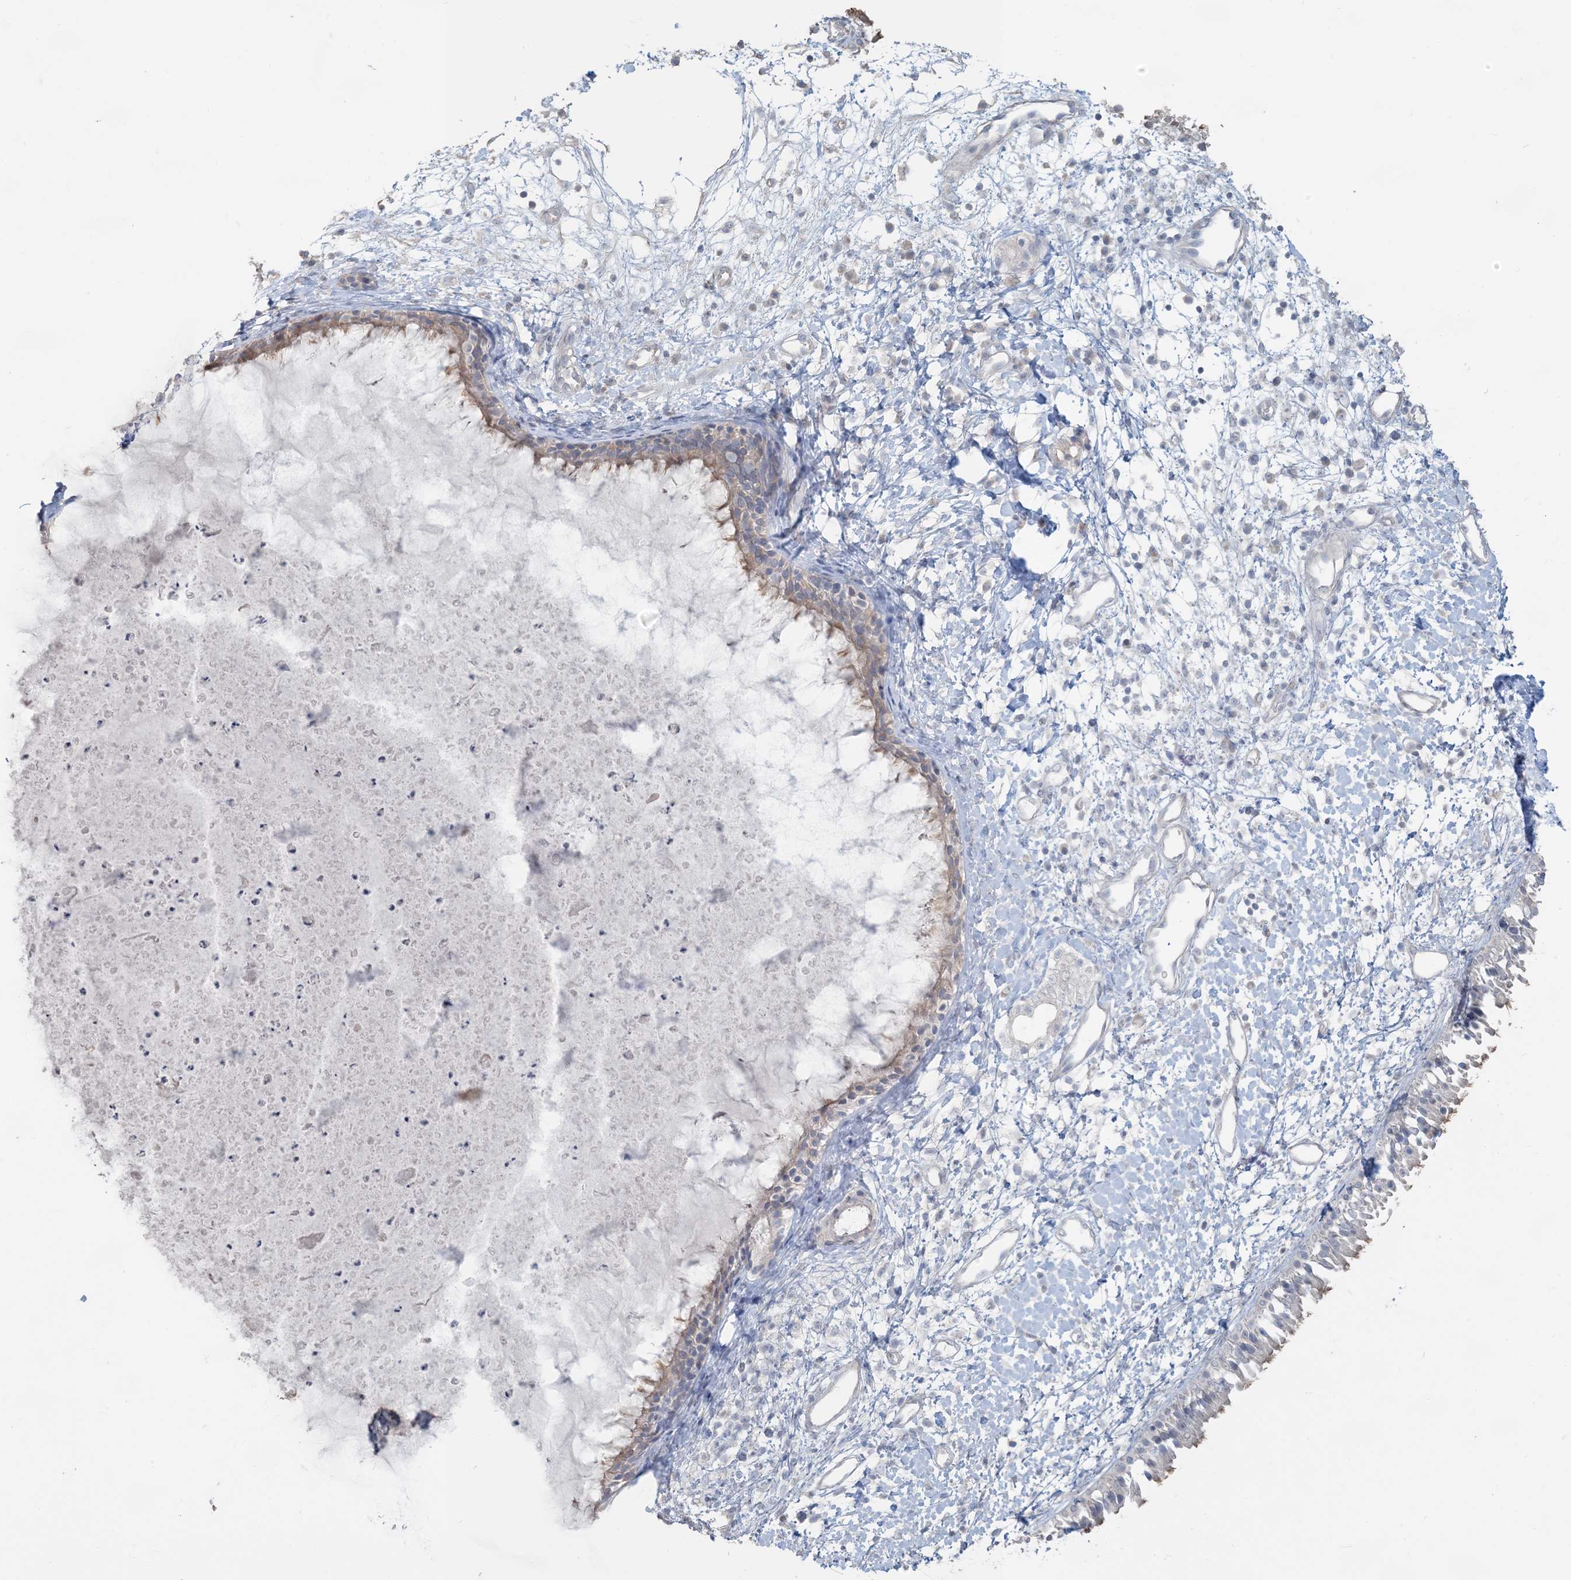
{"staining": {"intensity": "weak", "quantity": "25%-75%", "location": "cytoplasmic/membranous"}, "tissue": "nasopharynx", "cell_type": "Respiratory epithelial cells", "image_type": "normal", "snomed": [{"axis": "morphology", "description": "Normal tissue, NOS"}, {"axis": "topography", "description": "Nasopharynx"}], "caption": "Immunohistochemistry staining of unremarkable nasopharynx, which displays low levels of weak cytoplasmic/membranous positivity in approximately 25%-75% of respiratory epithelial cells indicating weak cytoplasmic/membranous protein positivity. The staining was performed using DAB (brown) for protein detection and nuclei were counterstained in hematoxylin (blue).", "gene": "NPHS2", "patient": {"sex": "male", "age": 22}}